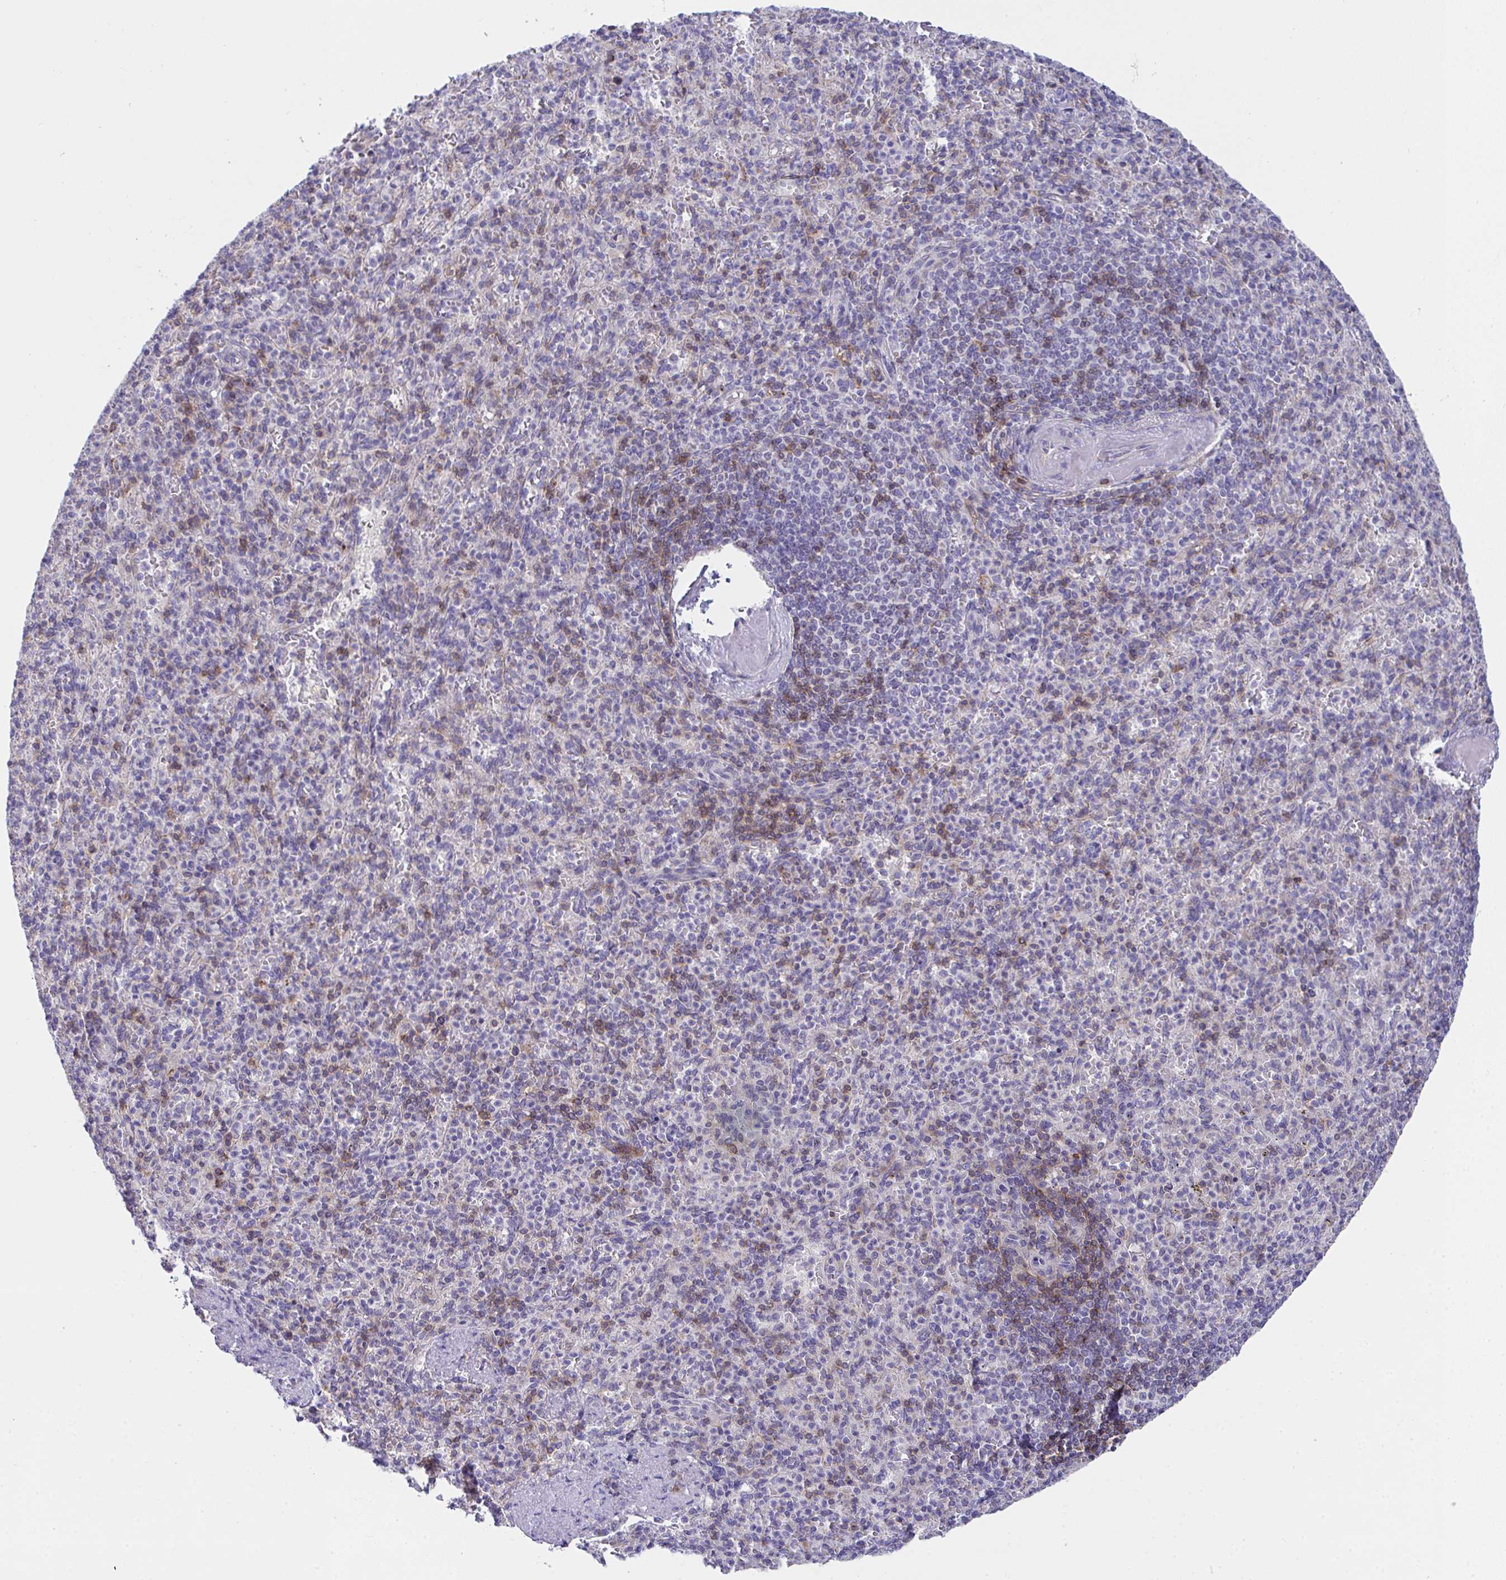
{"staining": {"intensity": "moderate", "quantity": "<25%", "location": "cytoplasmic/membranous"}, "tissue": "spleen", "cell_type": "Cells in red pulp", "image_type": "normal", "snomed": [{"axis": "morphology", "description": "Normal tissue, NOS"}, {"axis": "topography", "description": "Spleen"}], "caption": "Protein staining of benign spleen exhibits moderate cytoplasmic/membranous expression in approximately <25% of cells in red pulp. Immunohistochemistry (ihc) stains the protein in brown and the nuclei are stained blue.", "gene": "MIA3", "patient": {"sex": "female", "age": 74}}